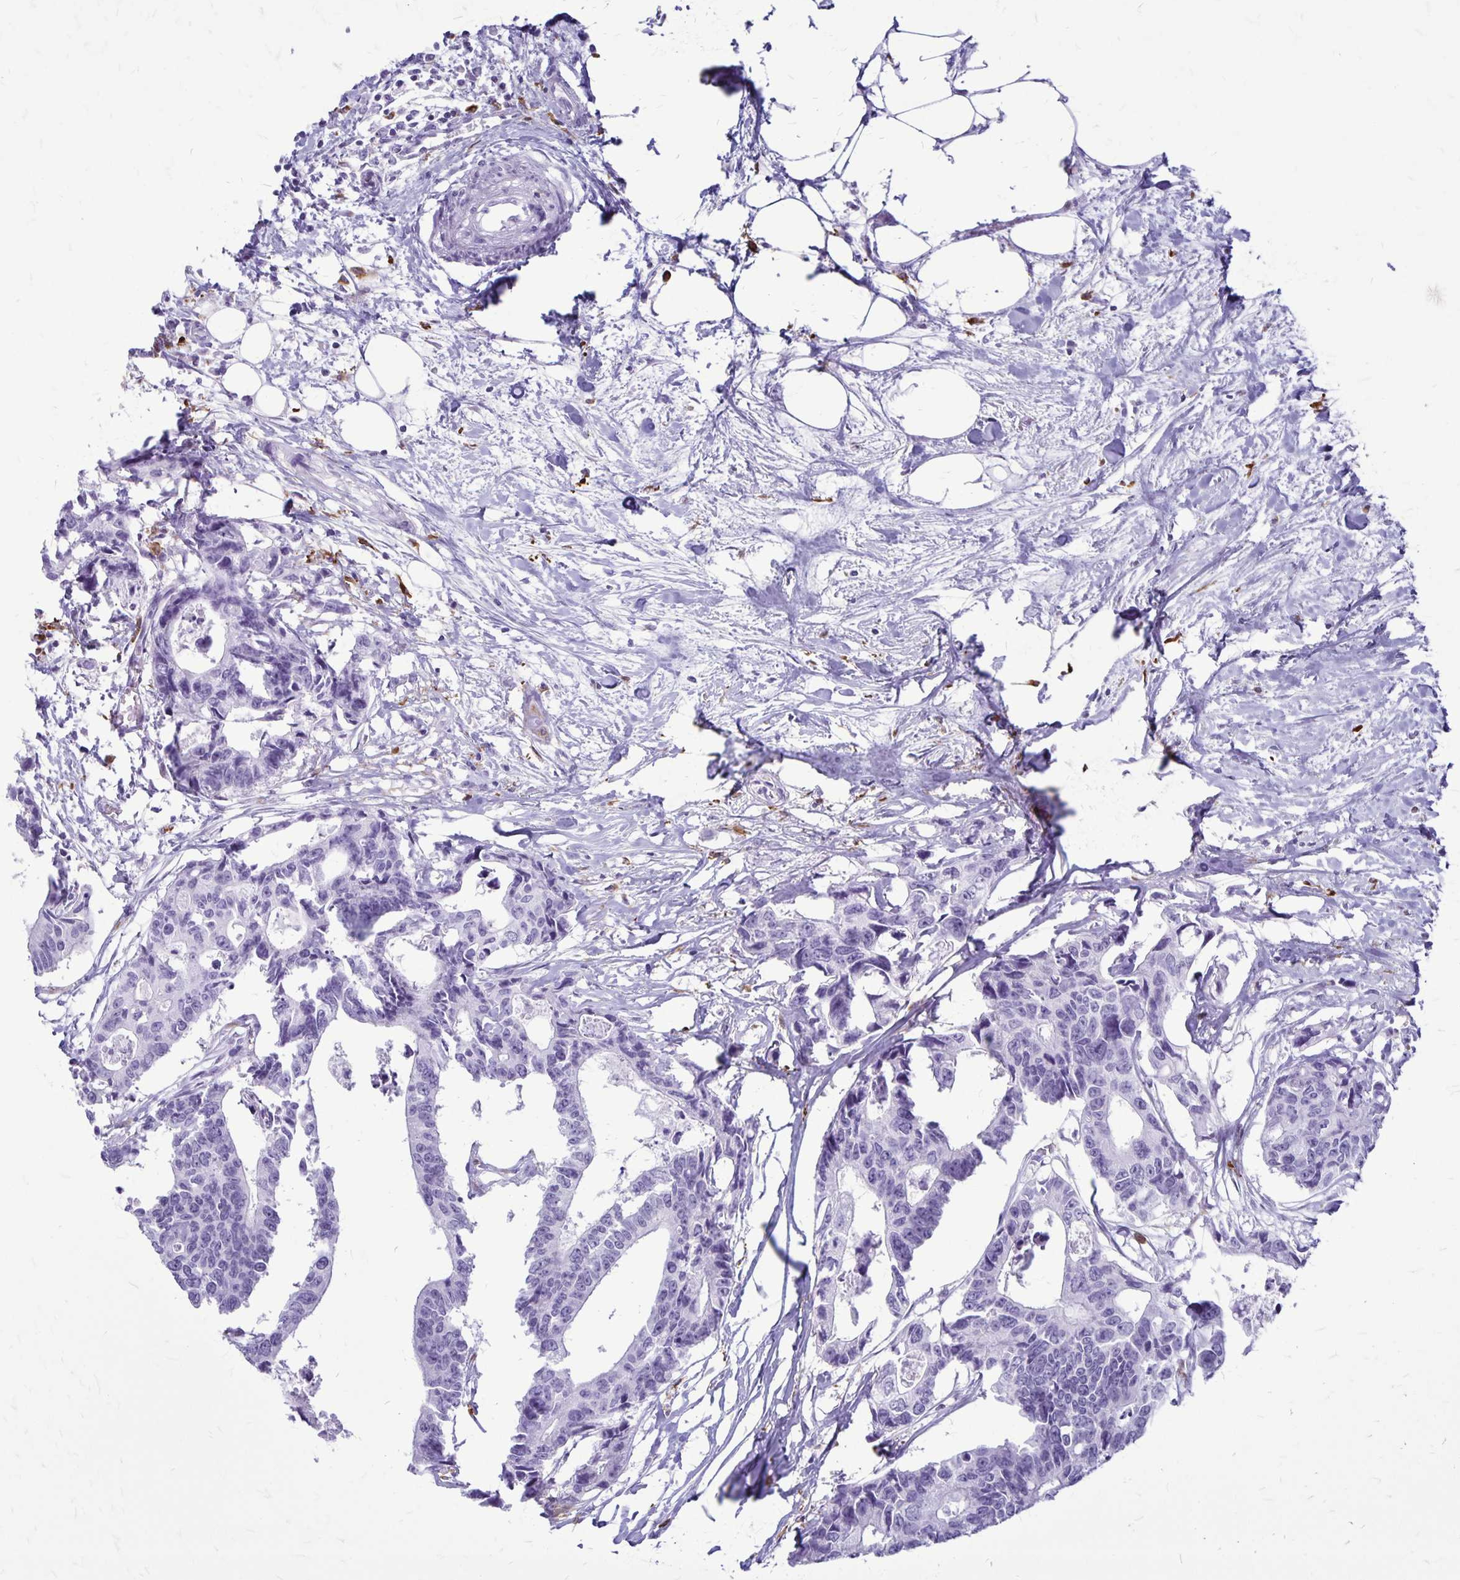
{"staining": {"intensity": "negative", "quantity": "none", "location": "none"}, "tissue": "colorectal cancer", "cell_type": "Tumor cells", "image_type": "cancer", "snomed": [{"axis": "morphology", "description": "Adenocarcinoma, NOS"}, {"axis": "topography", "description": "Rectum"}], "caption": "Immunohistochemistry image of human colorectal cancer (adenocarcinoma) stained for a protein (brown), which shows no expression in tumor cells.", "gene": "RTN1", "patient": {"sex": "male", "age": 57}}